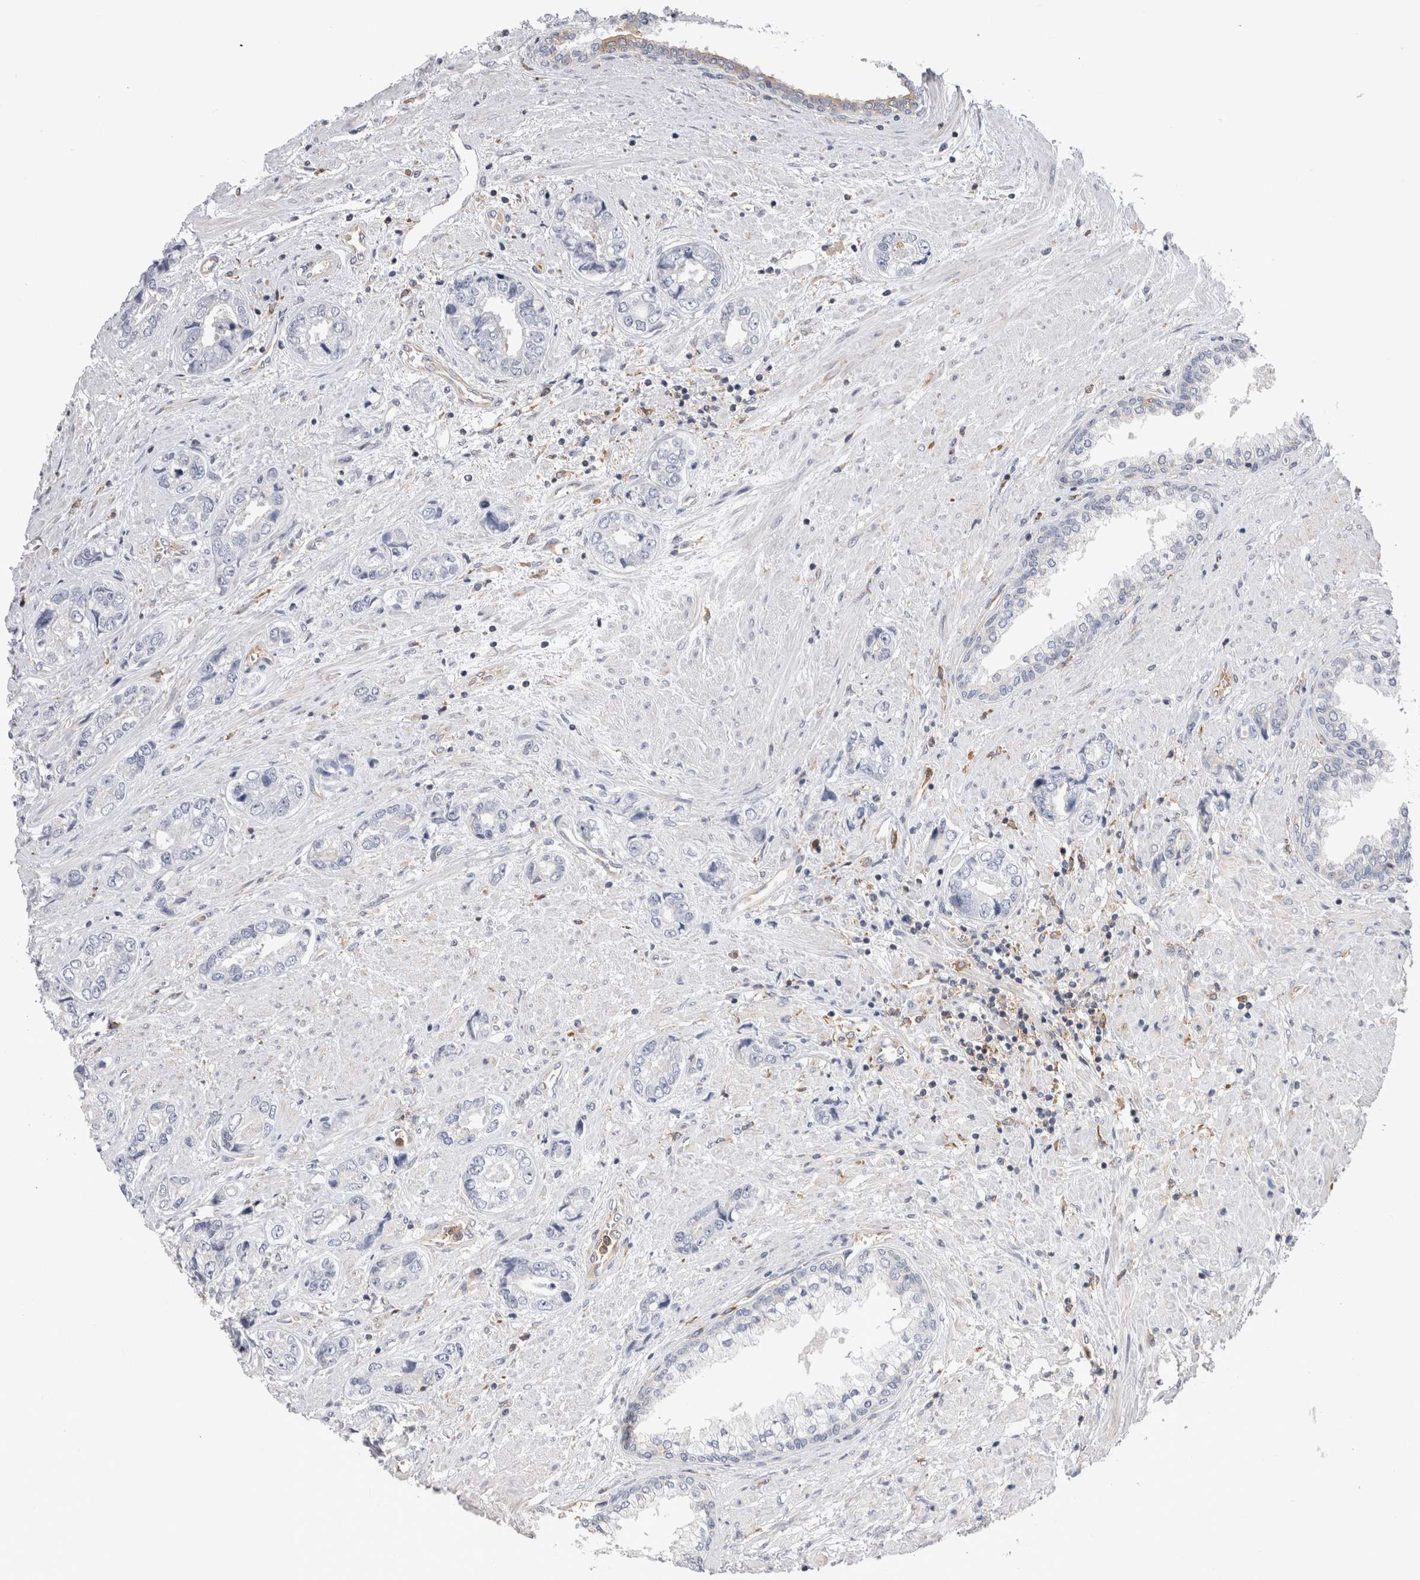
{"staining": {"intensity": "negative", "quantity": "none", "location": "none"}, "tissue": "prostate cancer", "cell_type": "Tumor cells", "image_type": "cancer", "snomed": [{"axis": "morphology", "description": "Adenocarcinoma, High grade"}, {"axis": "topography", "description": "Prostate"}], "caption": "Immunohistochemistry (IHC) image of adenocarcinoma (high-grade) (prostate) stained for a protein (brown), which exhibits no staining in tumor cells. (Stains: DAB (3,3'-diaminobenzidine) immunohistochemistry (IHC) with hematoxylin counter stain, Microscopy: brightfield microscopy at high magnification).", "gene": "RAB11FIP1", "patient": {"sex": "male", "age": 61}}